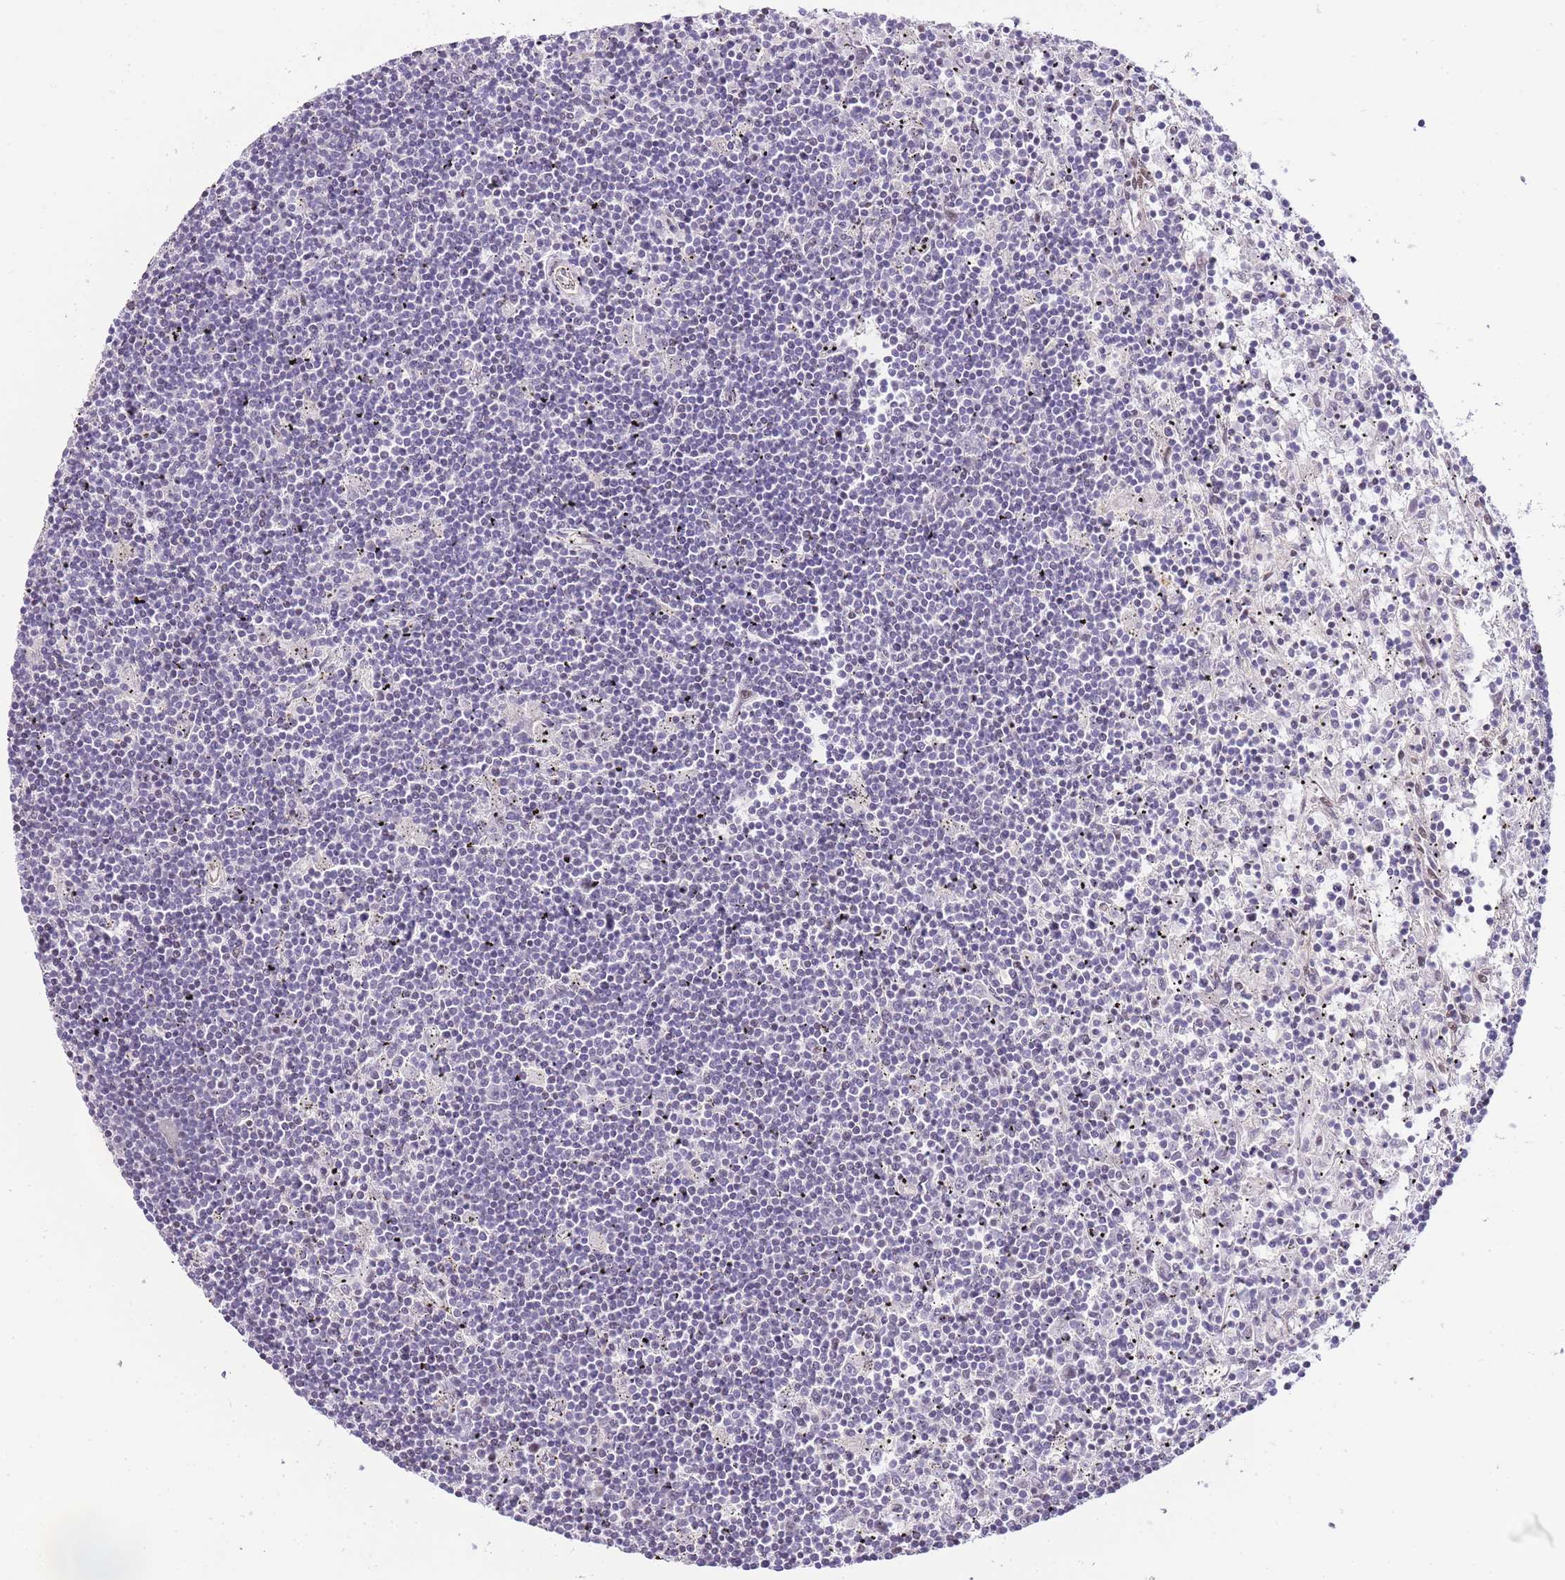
{"staining": {"intensity": "negative", "quantity": "none", "location": "none"}, "tissue": "lymphoma", "cell_type": "Tumor cells", "image_type": "cancer", "snomed": [{"axis": "morphology", "description": "Malignant lymphoma, non-Hodgkin's type, Low grade"}, {"axis": "topography", "description": "Spleen"}], "caption": "Human lymphoma stained for a protein using immunohistochemistry exhibits no positivity in tumor cells.", "gene": "CLBA1", "patient": {"sex": "male", "age": 76}}